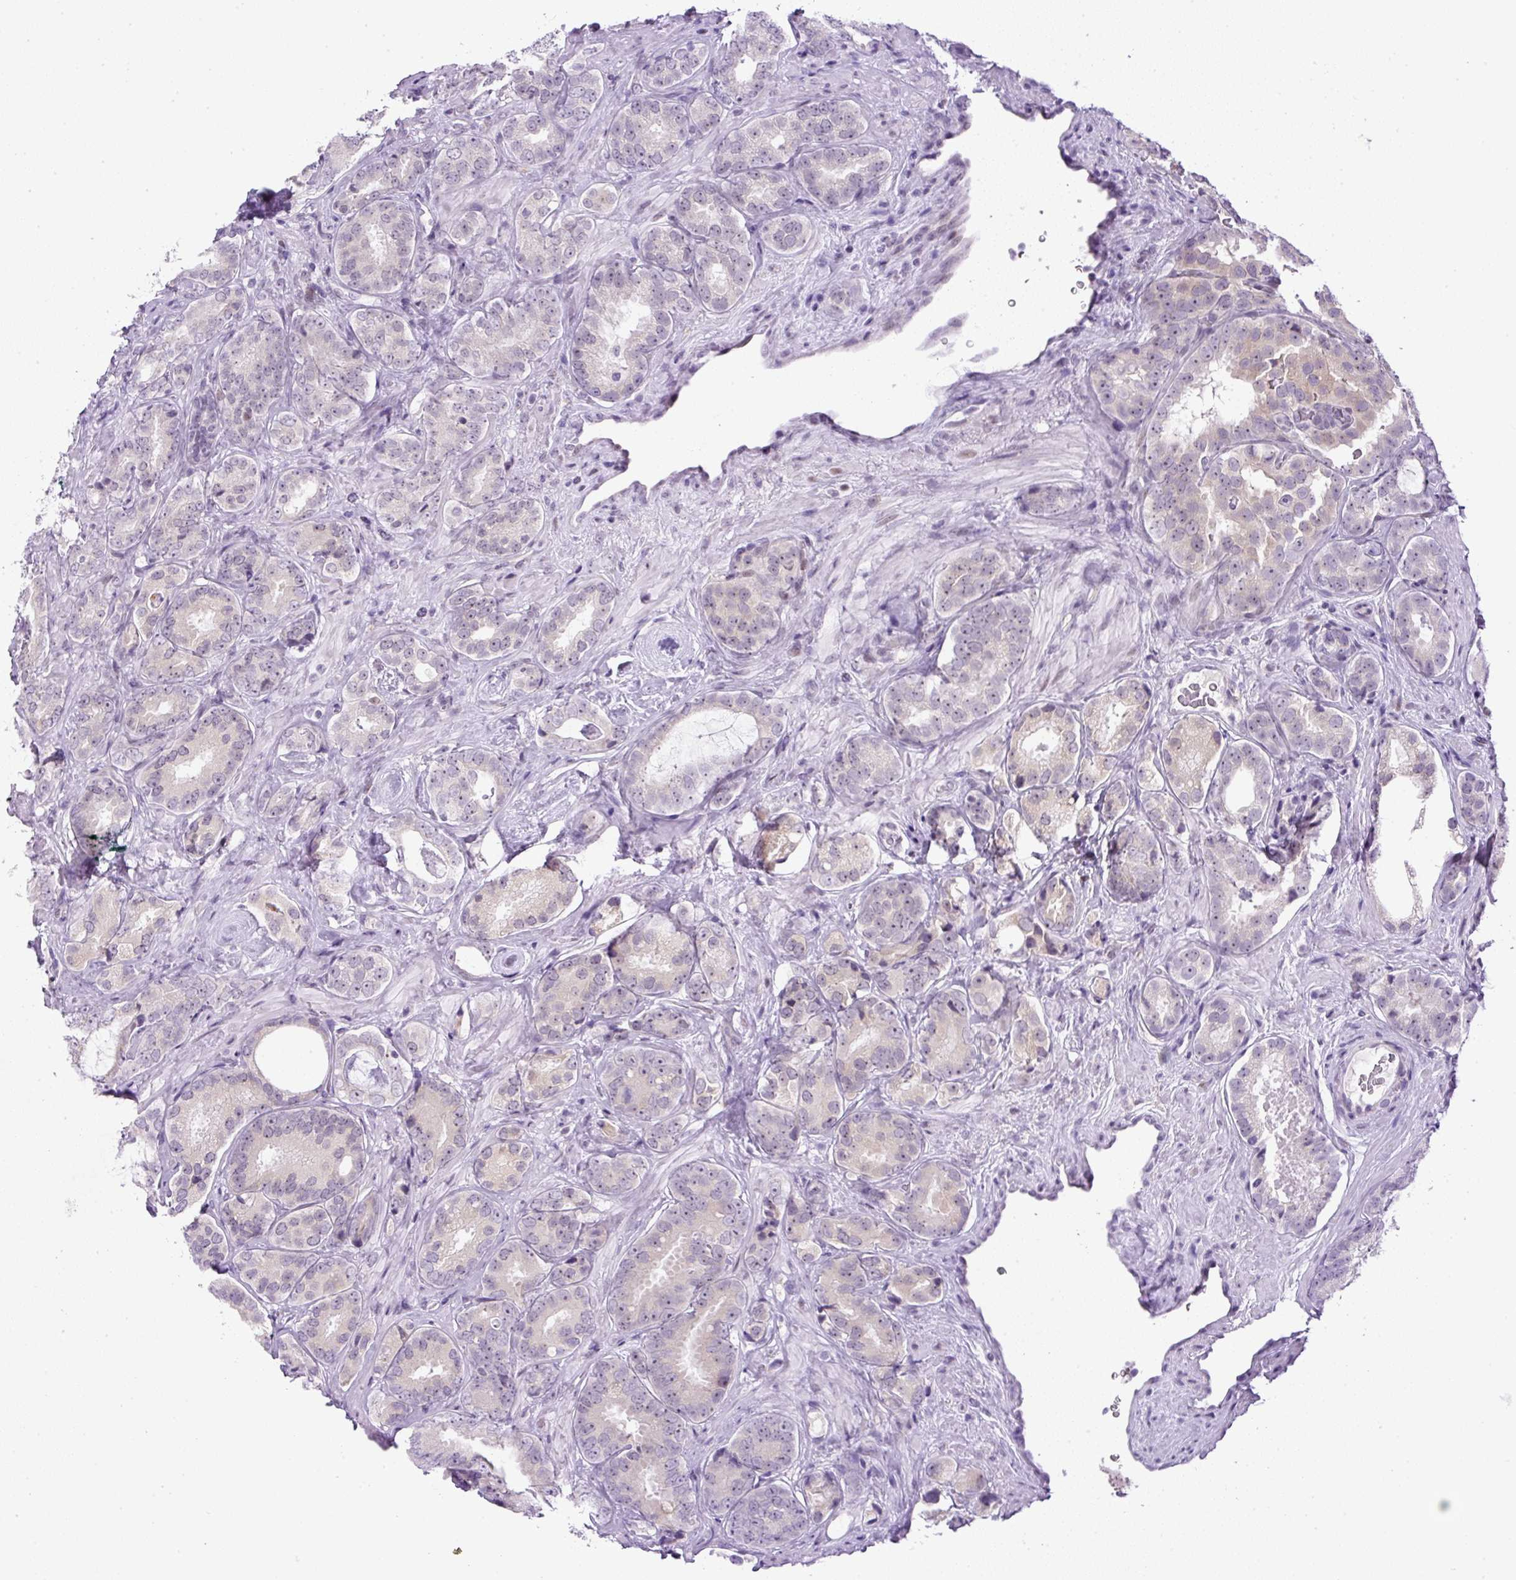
{"staining": {"intensity": "negative", "quantity": "none", "location": "none"}, "tissue": "prostate cancer", "cell_type": "Tumor cells", "image_type": "cancer", "snomed": [{"axis": "morphology", "description": "Adenocarcinoma, High grade"}, {"axis": "topography", "description": "Prostate"}], "caption": "This photomicrograph is of prostate cancer (high-grade adenocarcinoma) stained with IHC to label a protein in brown with the nuclei are counter-stained blue. There is no staining in tumor cells. (DAB (3,3'-diaminobenzidine) immunohistochemistry (IHC), high magnification).", "gene": "RHBDD2", "patient": {"sex": "male", "age": 71}}